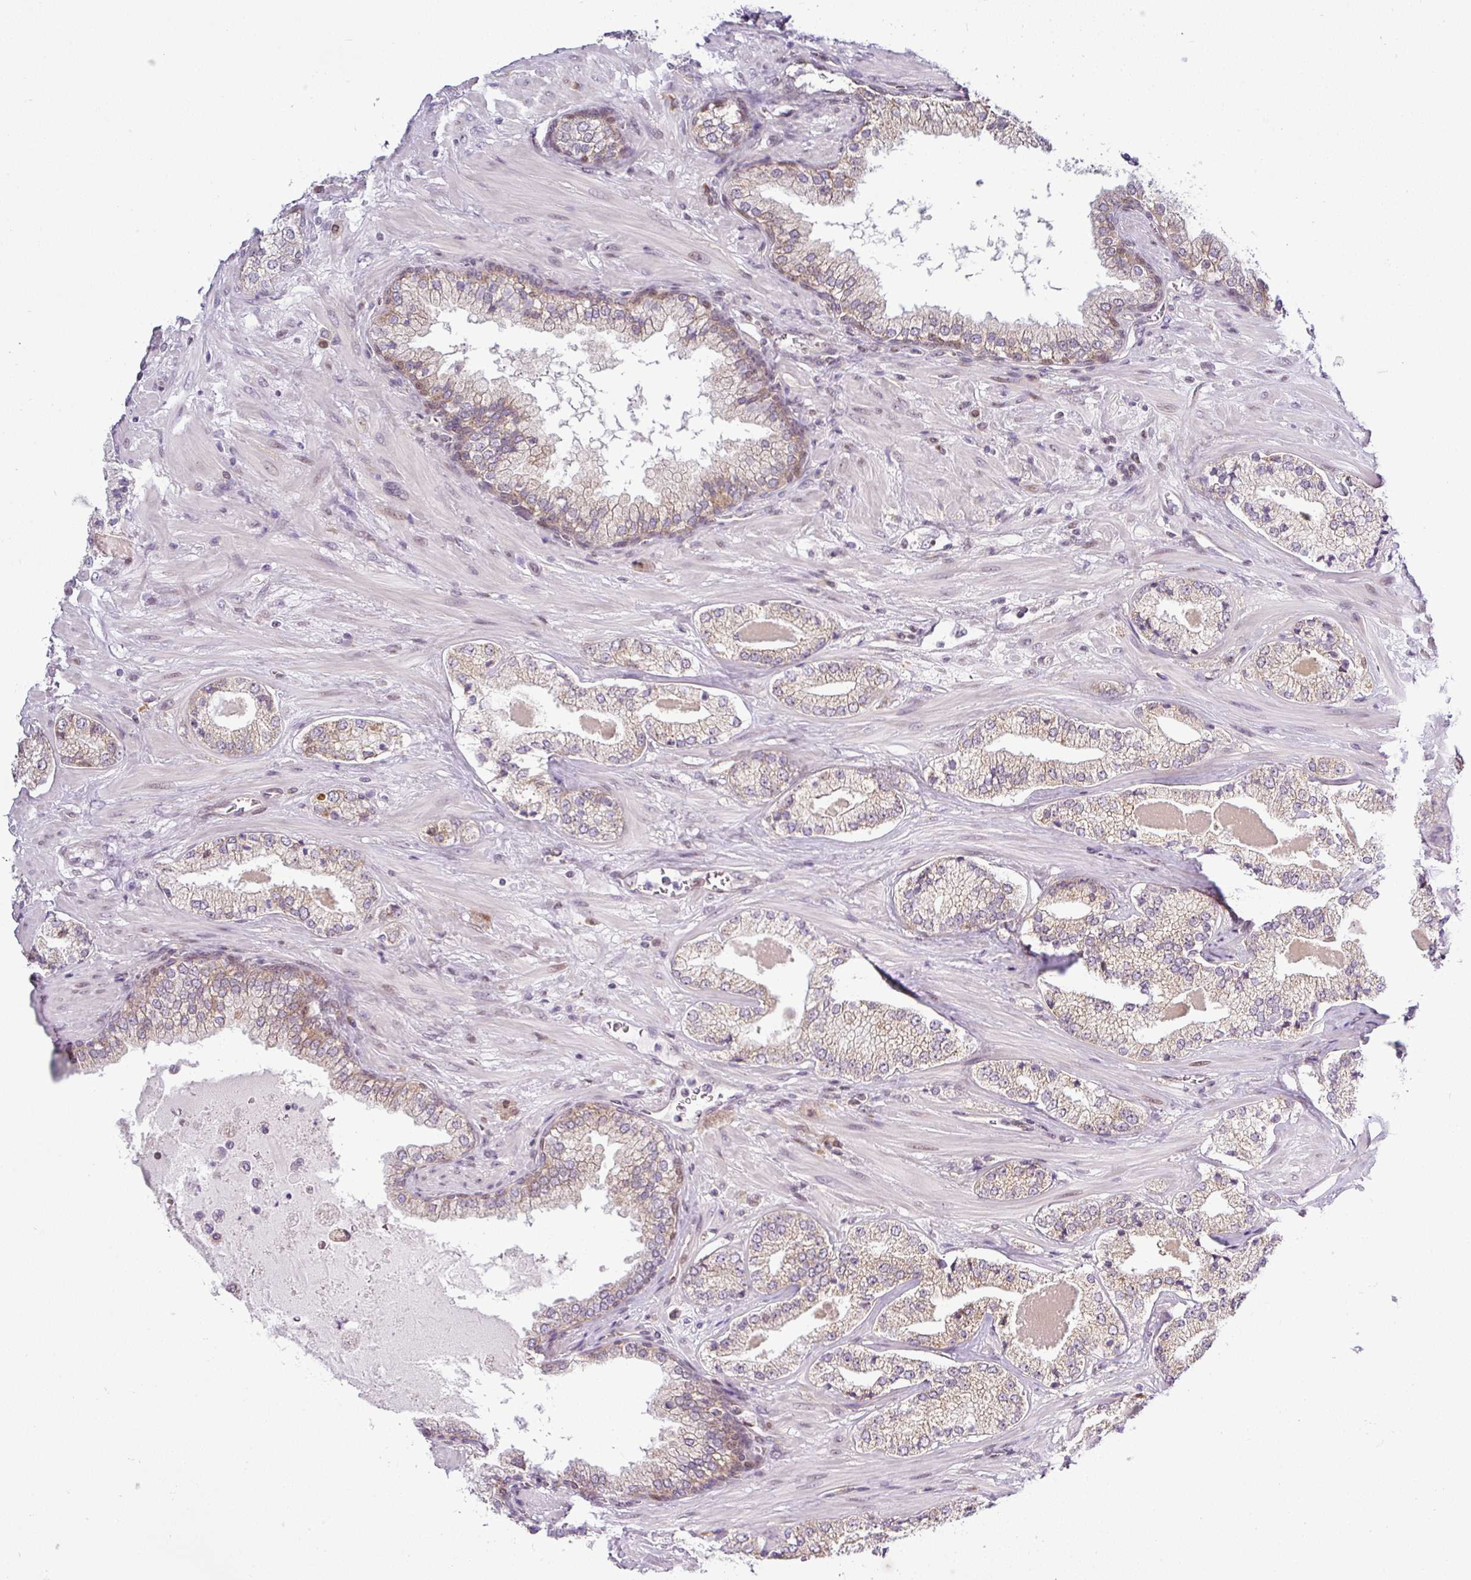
{"staining": {"intensity": "moderate", "quantity": "25%-75%", "location": "cytoplasmic/membranous"}, "tissue": "prostate cancer", "cell_type": "Tumor cells", "image_type": "cancer", "snomed": [{"axis": "morphology", "description": "Adenocarcinoma, High grade"}, {"axis": "topography", "description": "Prostate"}], "caption": "Prostate cancer (high-grade adenocarcinoma) stained with DAB (3,3'-diaminobenzidine) immunohistochemistry shows medium levels of moderate cytoplasmic/membranous staining in about 25%-75% of tumor cells.", "gene": "NDUFB2", "patient": {"sex": "male", "age": 55}}